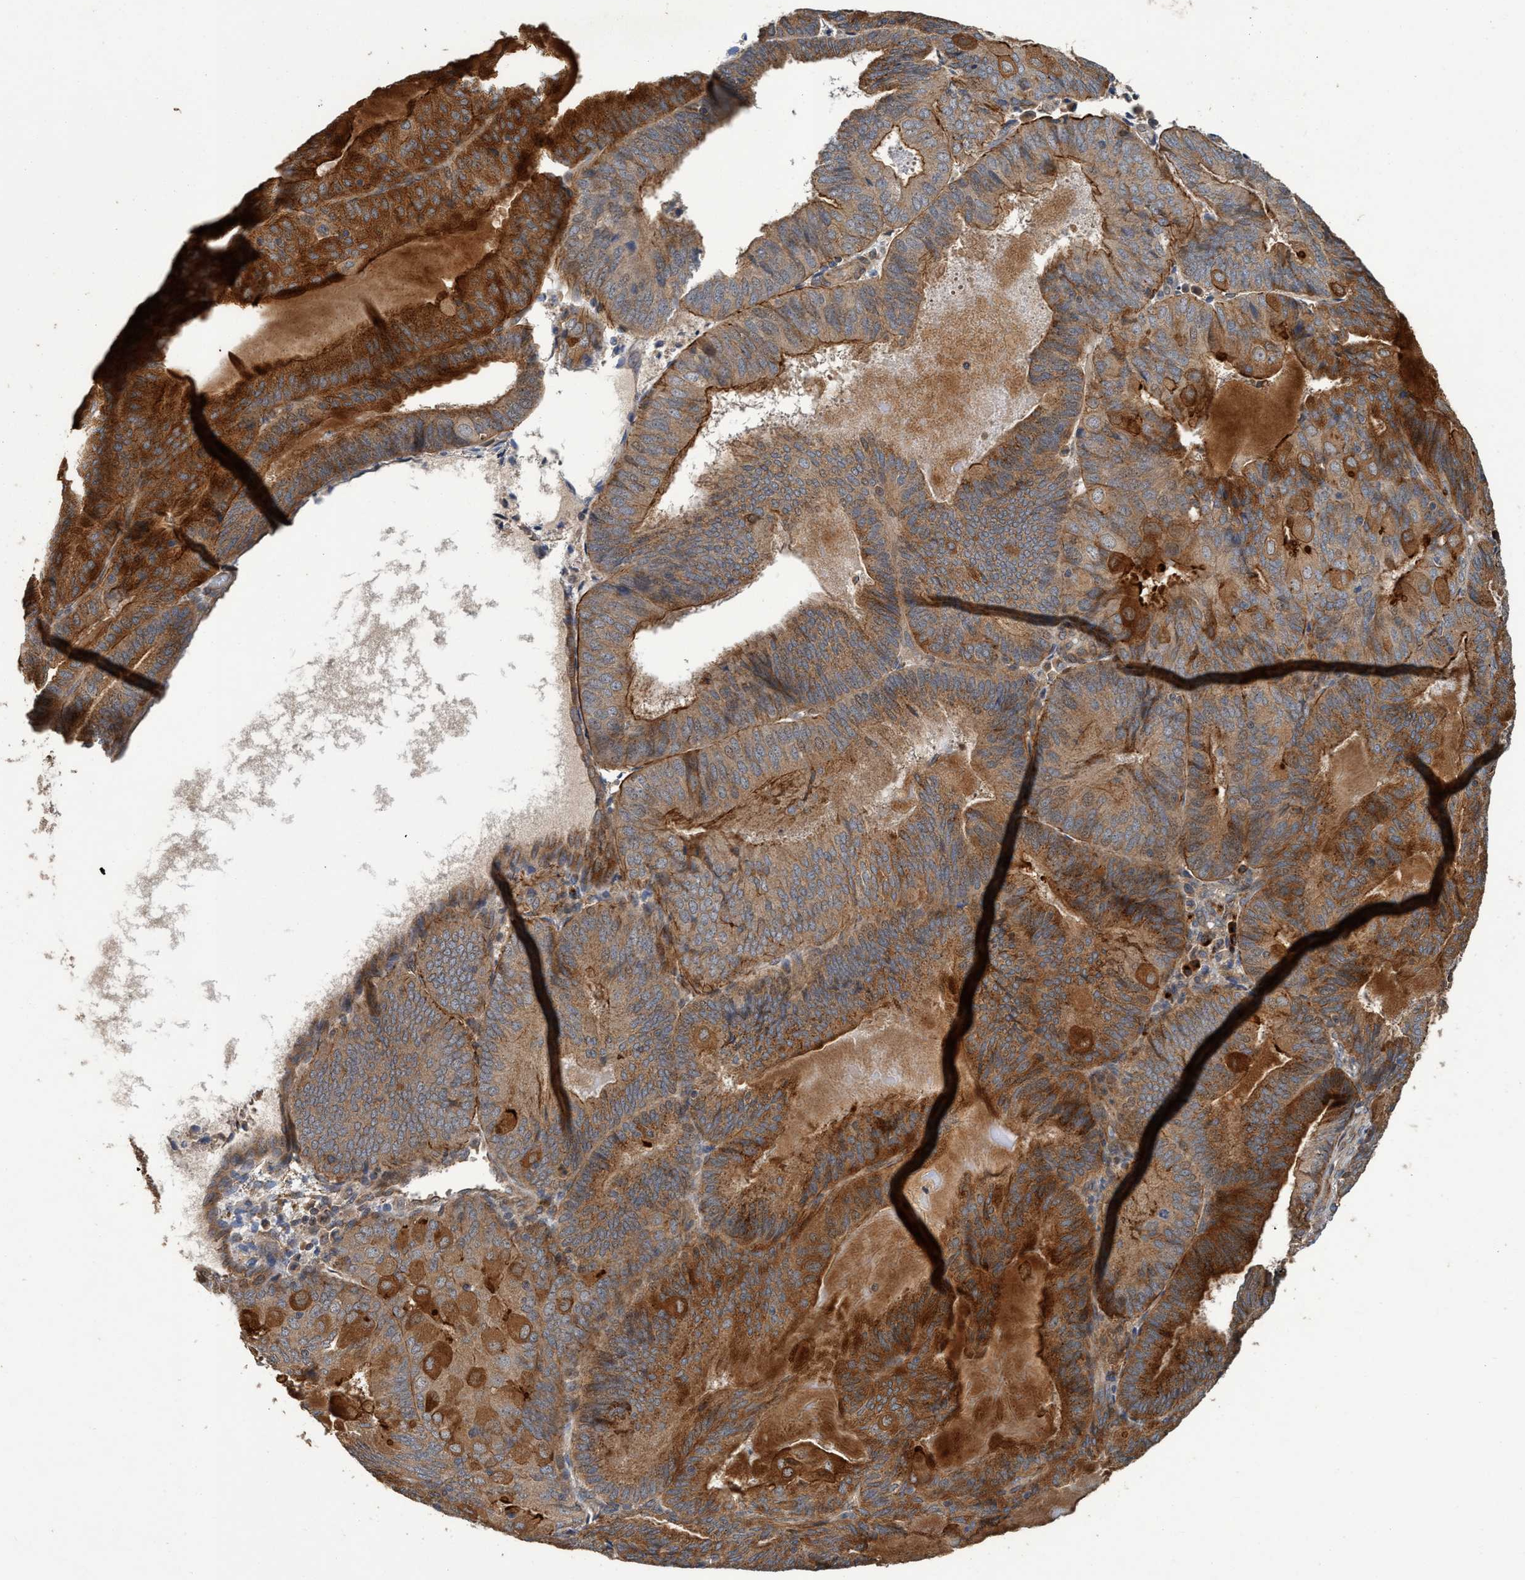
{"staining": {"intensity": "strong", "quantity": ">75%", "location": "cytoplasmic/membranous"}, "tissue": "endometrial cancer", "cell_type": "Tumor cells", "image_type": "cancer", "snomed": [{"axis": "morphology", "description": "Adenocarcinoma, NOS"}, {"axis": "topography", "description": "Endometrium"}], "caption": "Human endometrial cancer stained for a protein (brown) displays strong cytoplasmic/membranous positive expression in approximately >75% of tumor cells.", "gene": "MACC1", "patient": {"sex": "female", "age": 81}}